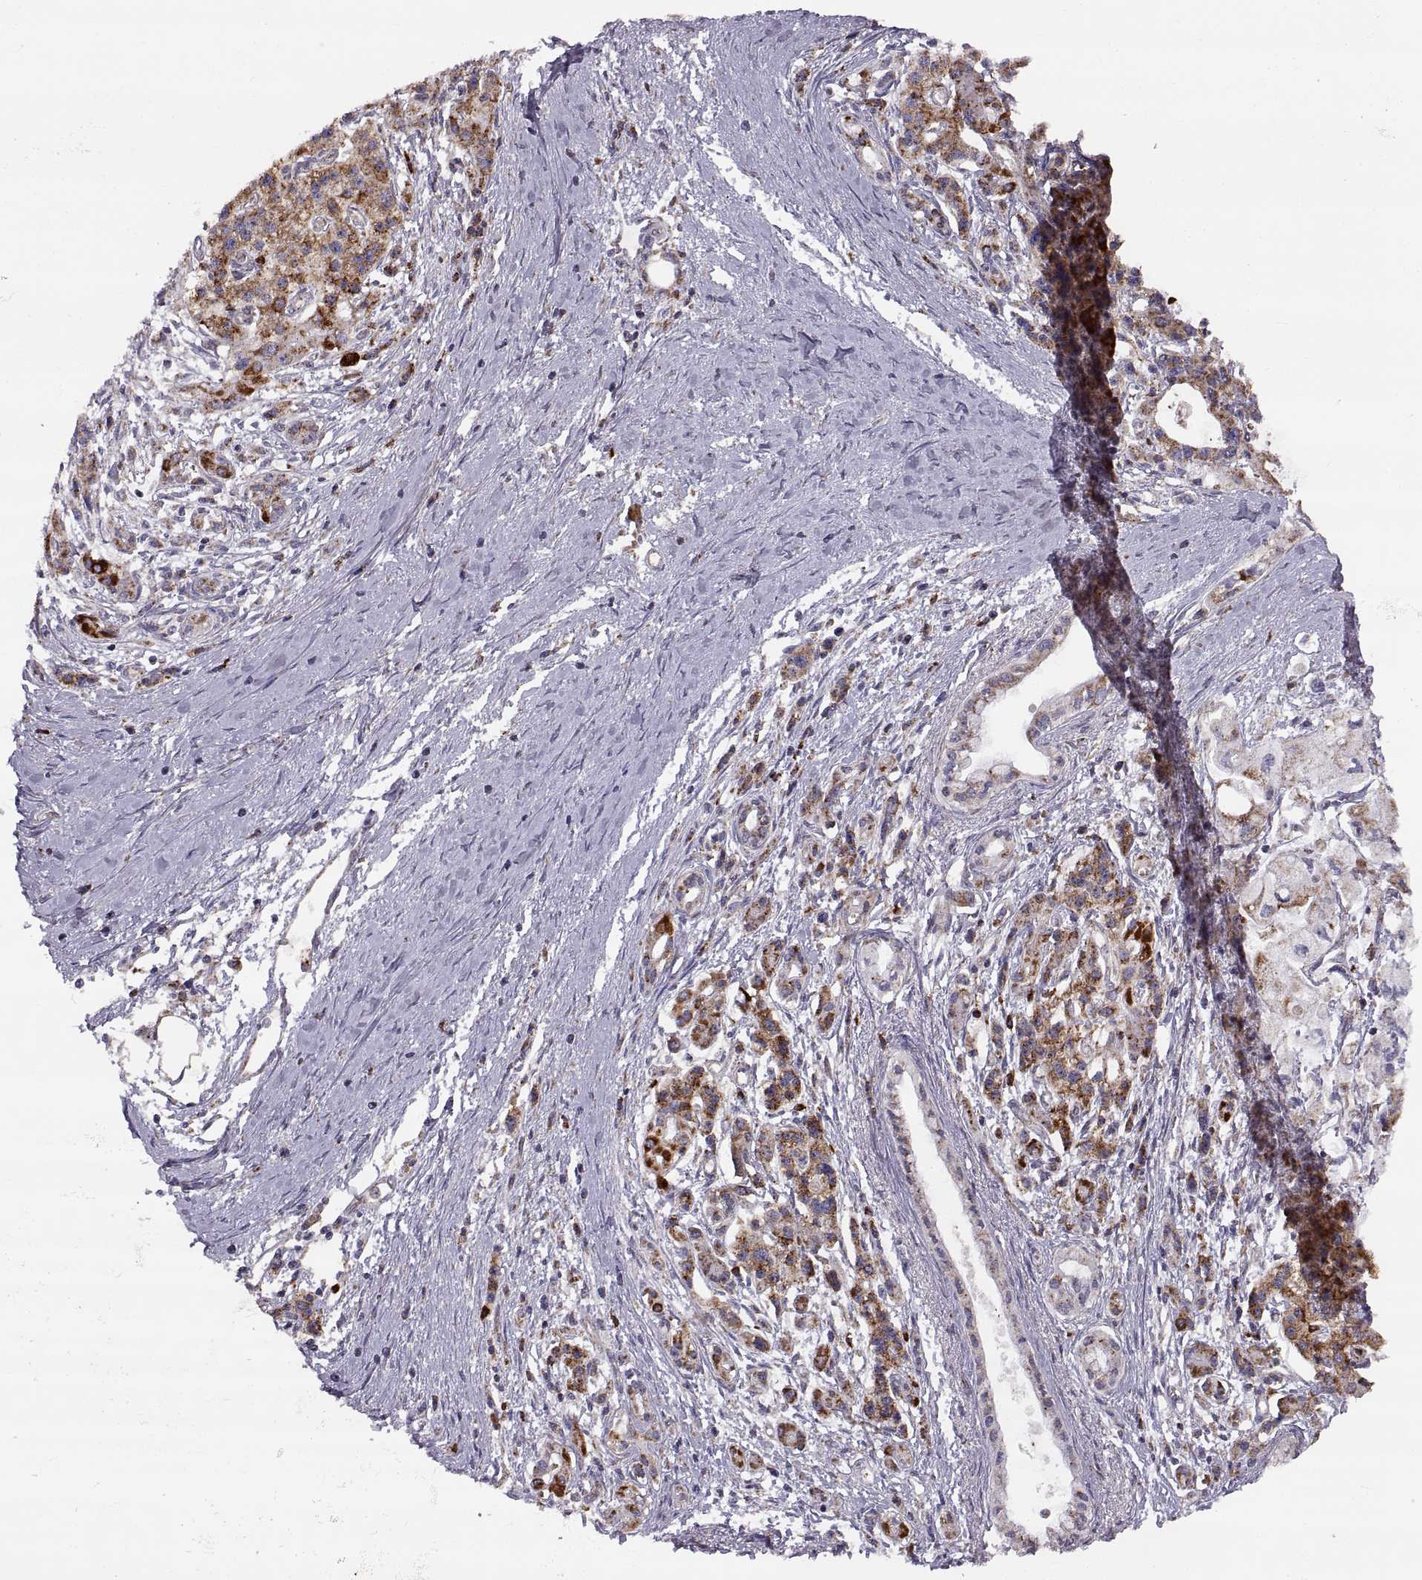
{"staining": {"intensity": "strong", "quantity": "<25%", "location": "cytoplasmic/membranous"}, "tissue": "pancreatic cancer", "cell_type": "Tumor cells", "image_type": "cancer", "snomed": [{"axis": "morphology", "description": "Adenocarcinoma, NOS"}, {"axis": "topography", "description": "Pancreas"}], "caption": "Adenocarcinoma (pancreatic) stained for a protein (brown) displays strong cytoplasmic/membranous positive expression in approximately <25% of tumor cells.", "gene": "ARSD", "patient": {"sex": "male", "age": 70}}